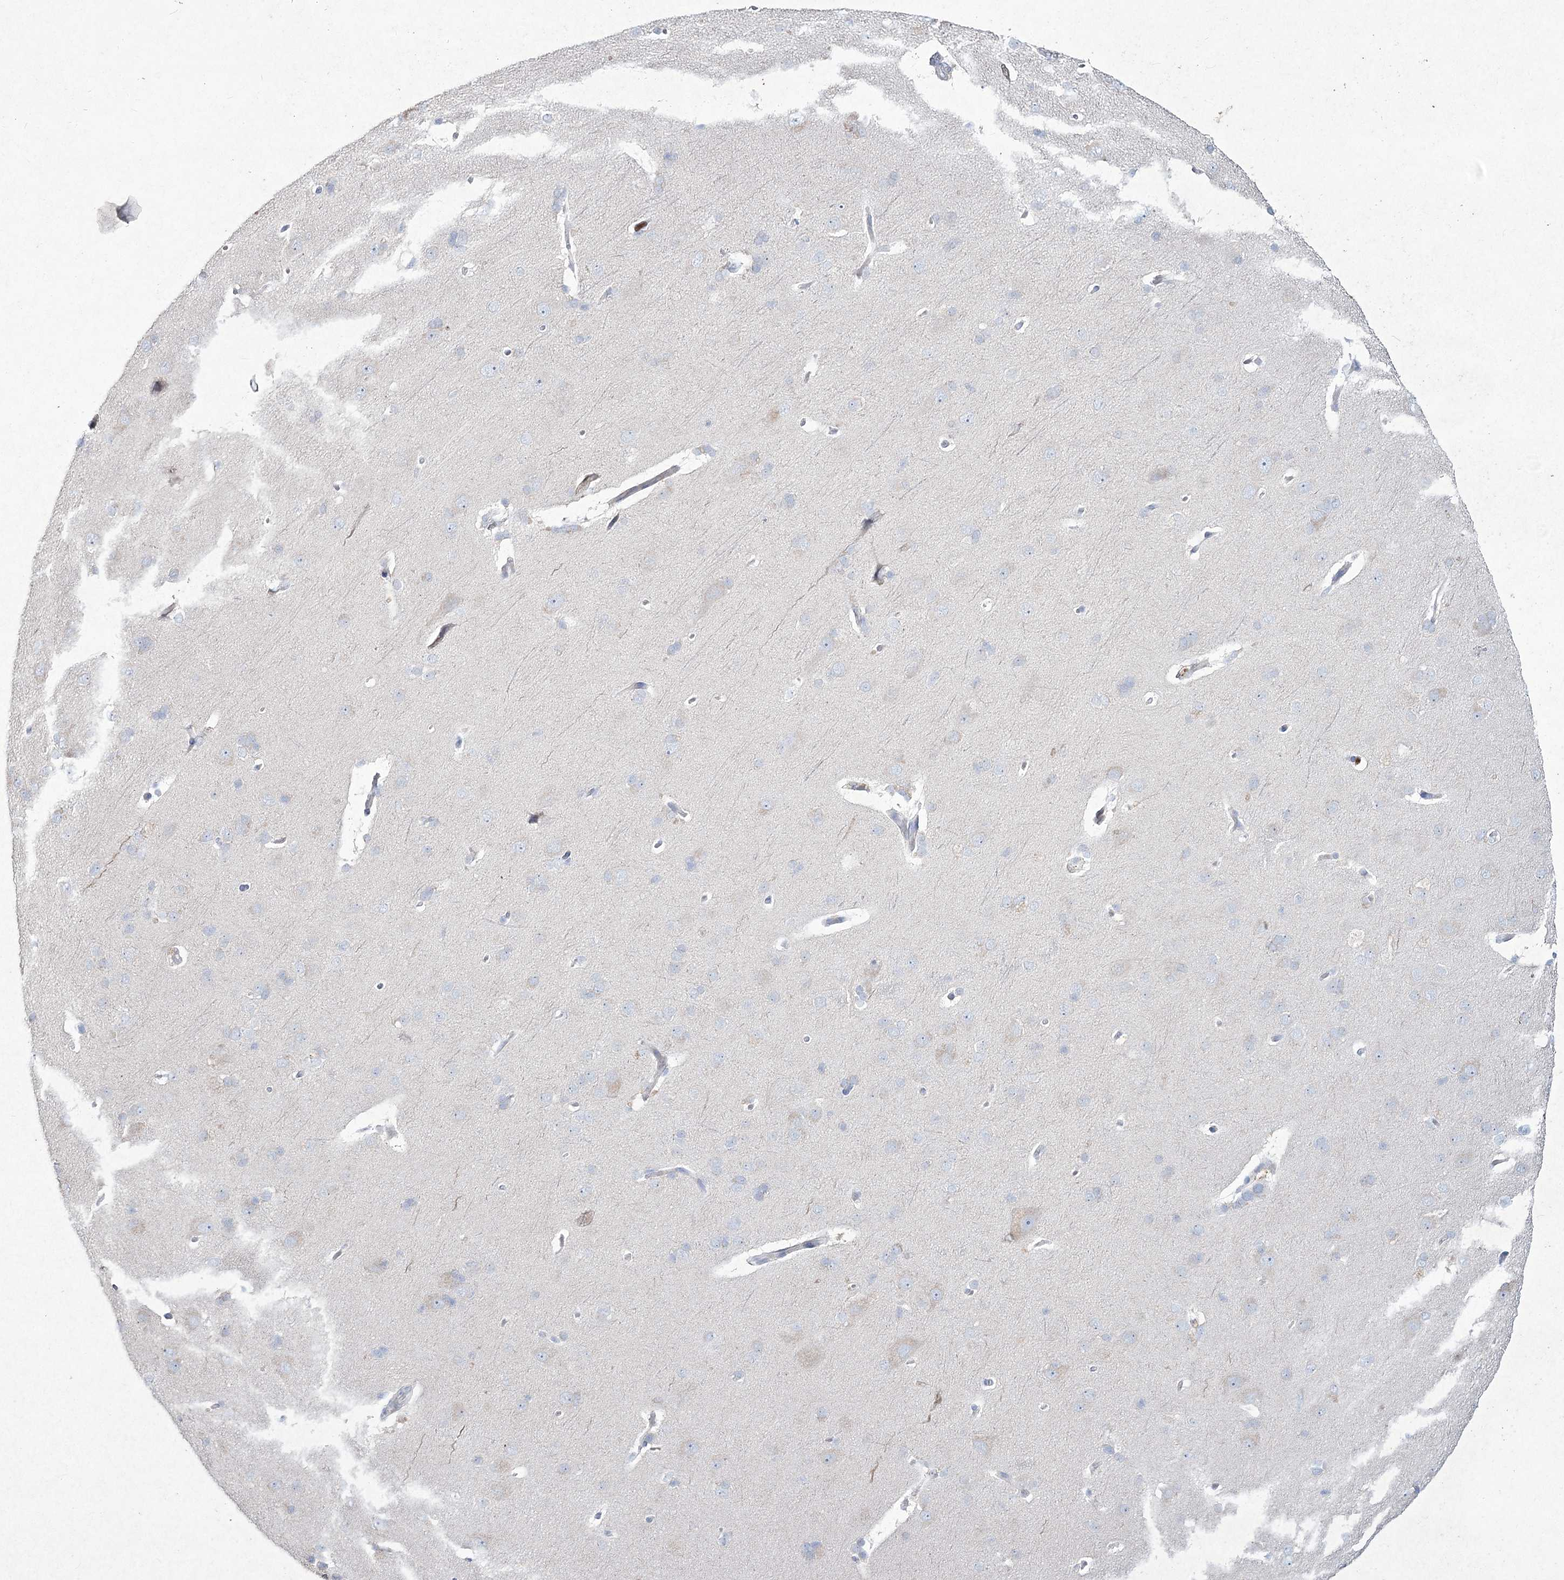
{"staining": {"intensity": "negative", "quantity": "none", "location": "none"}, "tissue": "cerebral cortex", "cell_type": "Endothelial cells", "image_type": "normal", "snomed": [{"axis": "morphology", "description": "Normal tissue, NOS"}, {"axis": "topography", "description": "Cerebral cortex"}], "caption": "IHC of normal cerebral cortex exhibits no staining in endothelial cells.", "gene": "NIPAL4", "patient": {"sex": "male", "age": 62}}